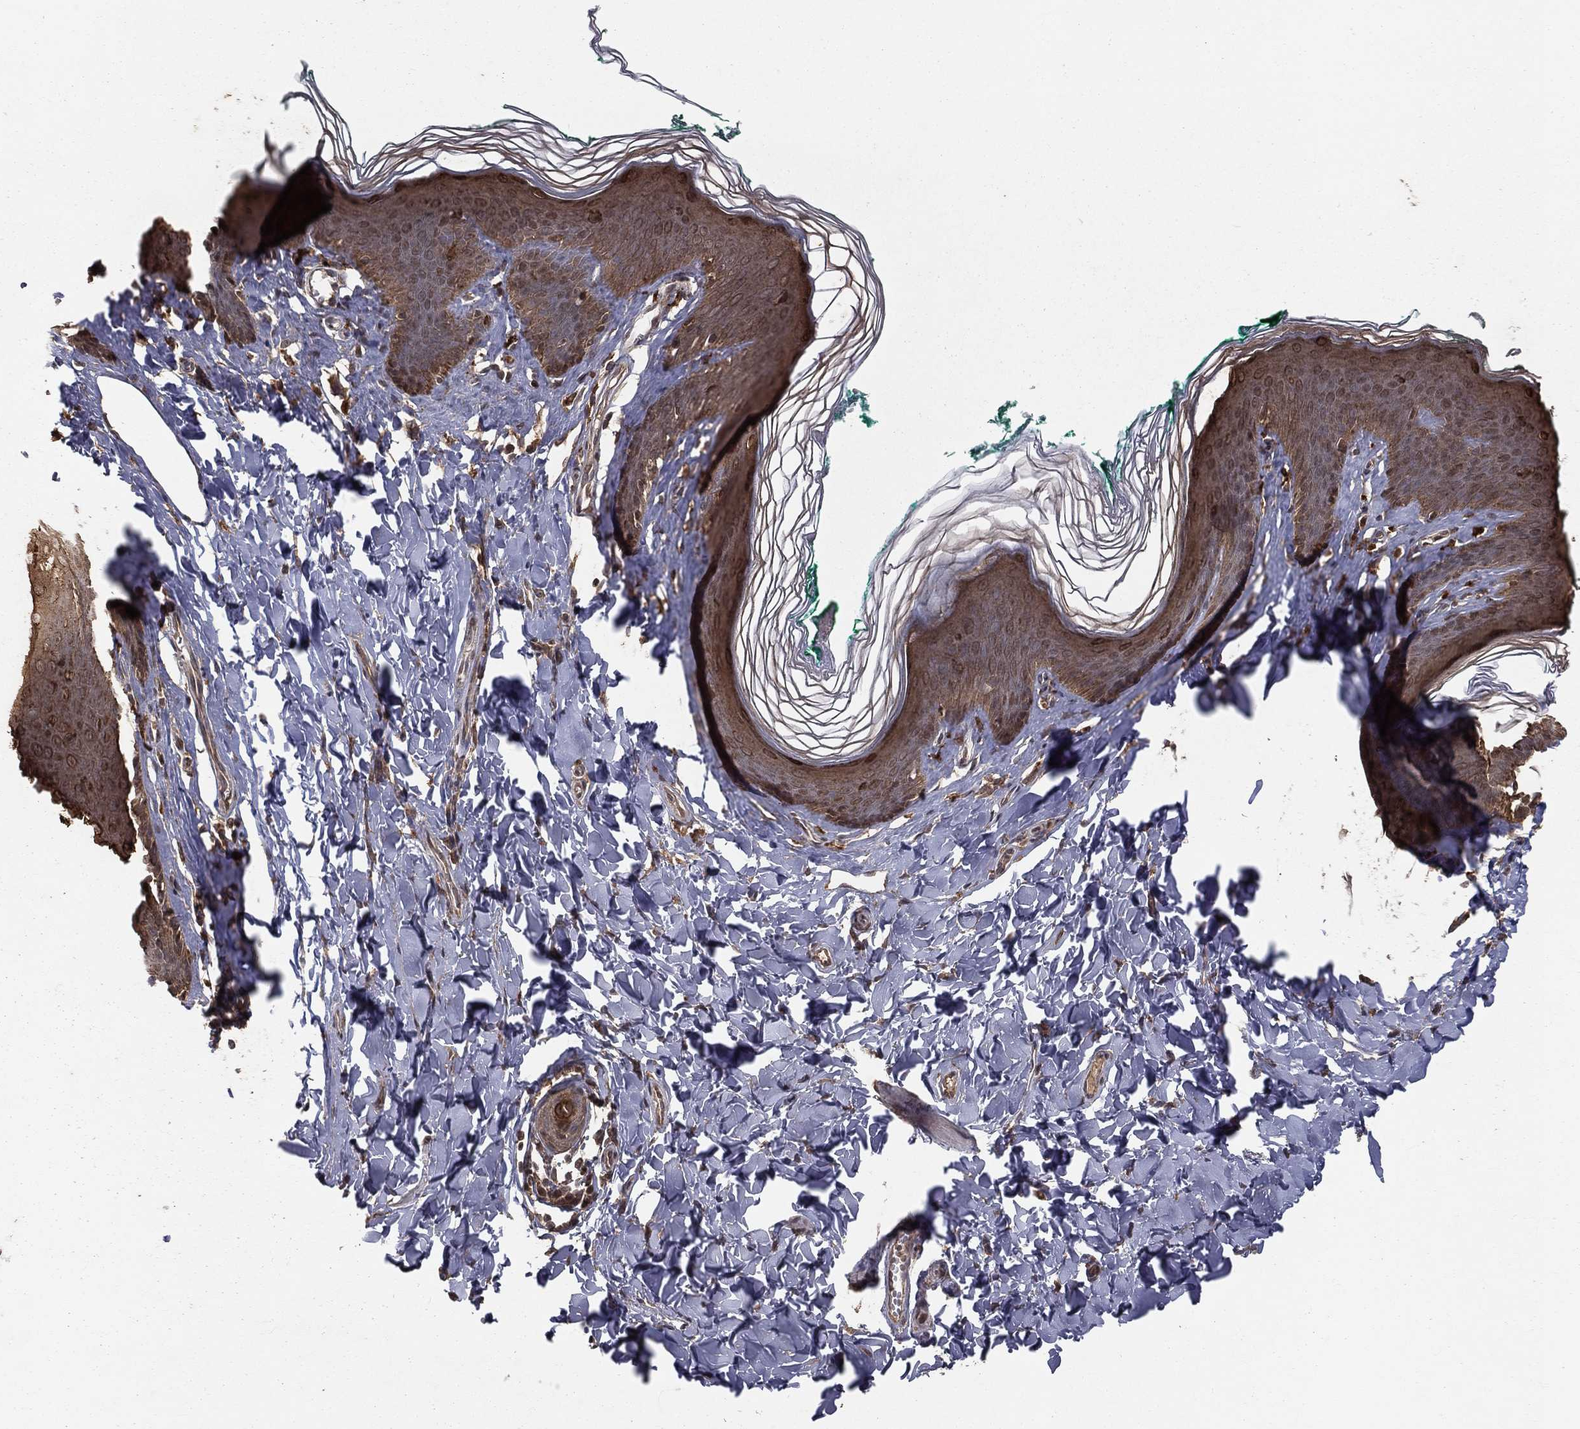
{"staining": {"intensity": "moderate", "quantity": "25%-75%", "location": "cytoplasmic/membranous"}, "tissue": "skin", "cell_type": "Epidermal cells", "image_type": "normal", "snomed": [{"axis": "morphology", "description": "Normal tissue, NOS"}, {"axis": "topography", "description": "Vulva"}], "caption": "Moderate cytoplasmic/membranous positivity for a protein is present in about 25%-75% of epidermal cells of unremarkable skin using immunohistochemistry (IHC).", "gene": "ZDHHC15", "patient": {"sex": "female", "age": 66}}